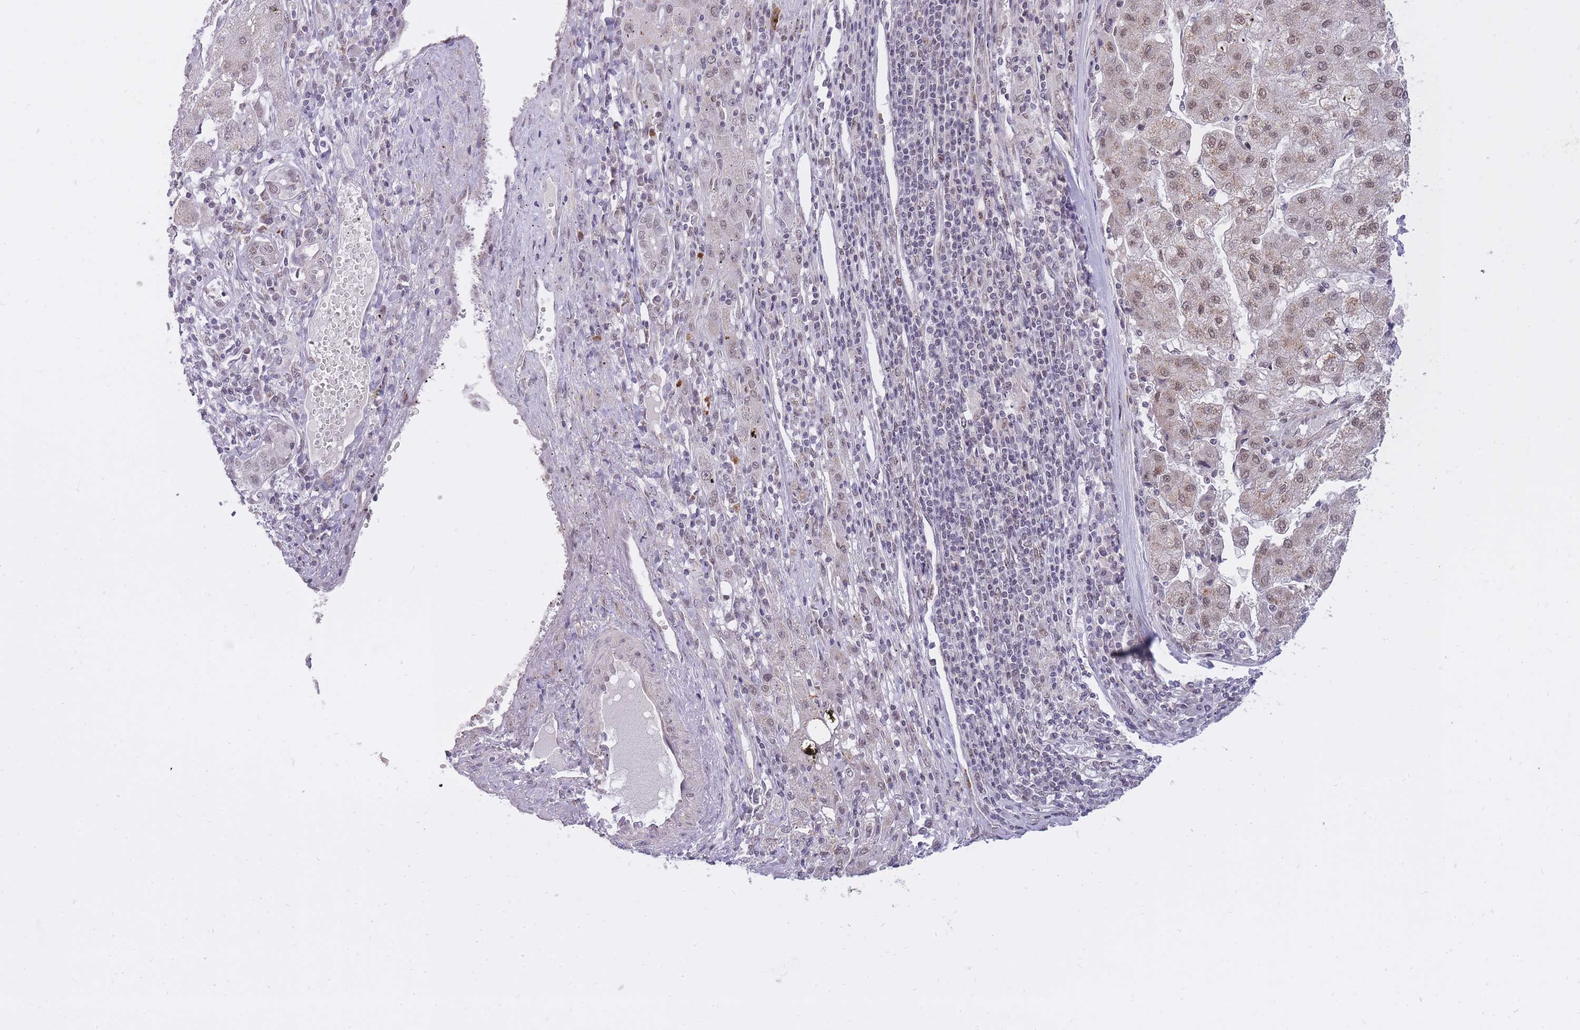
{"staining": {"intensity": "weak", "quantity": "25%-75%", "location": "cytoplasmic/membranous,nuclear"}, "tissue": "liver cancer", "cell_type": "Tumor cells", "image_type": "cancer", "snomed": [{"axis": "morphology", "description": "Carcinoma, Hepatocellular, NOS"}, {"axis": "topography", "description": "Liver"}], "caption": "Liver cancer (hepatocellular carcinoma) stained for a protein demonstrates weak cytoplasmic/membranous and nuclear positivity in tumor cells.", "gene": "TIGD1", "patient": {"sex": "male", "age": 72}}